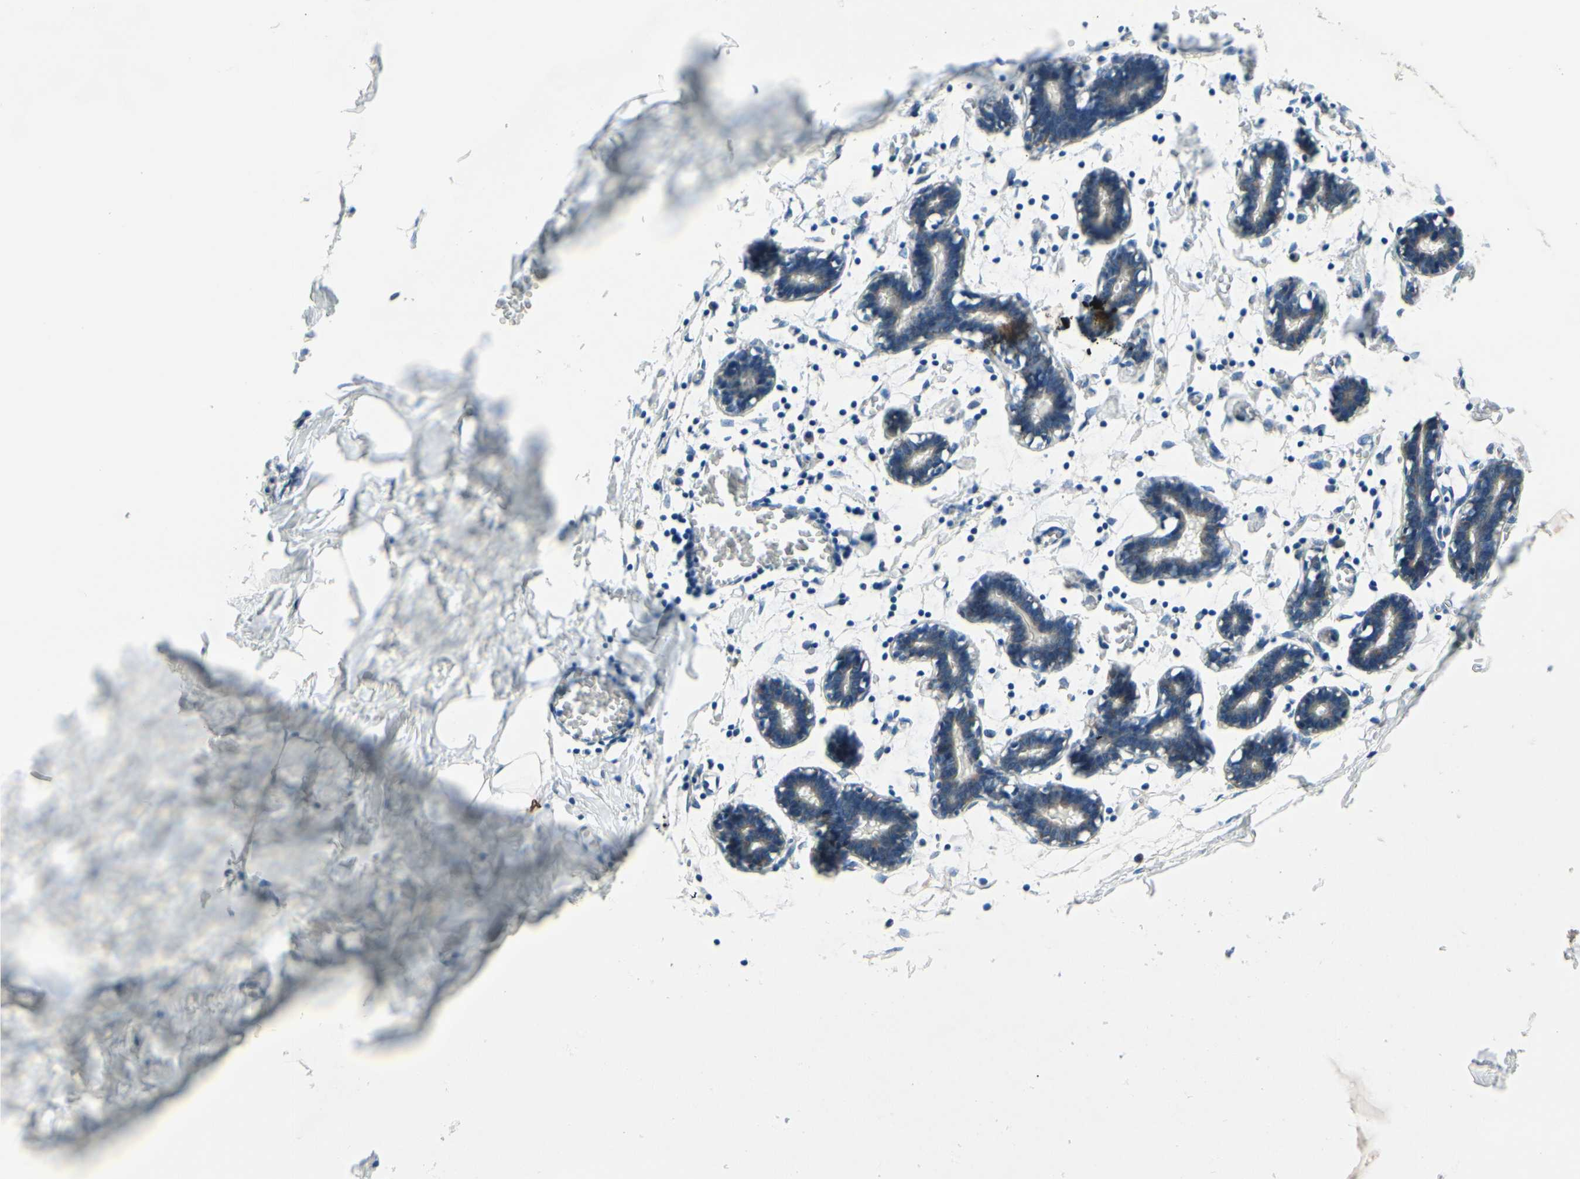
{"staining": {"intensity": "negative", "quantity": "none", "location": "none"}, "tissue": "breast", "cell_type": "Glandular cells", "image_type": "normal", "snomed": [{"axis": "morphology", "description": "Normal tissue, NOS"}, {"axis": "topography", "description": "Breast"}], "caption": "Immunohistochemistry (IHC) of benign human breast demonstrates no staining in glandular cells.", "gene": "CLCC1", "patient": {"sex": "female", "age": 27}}